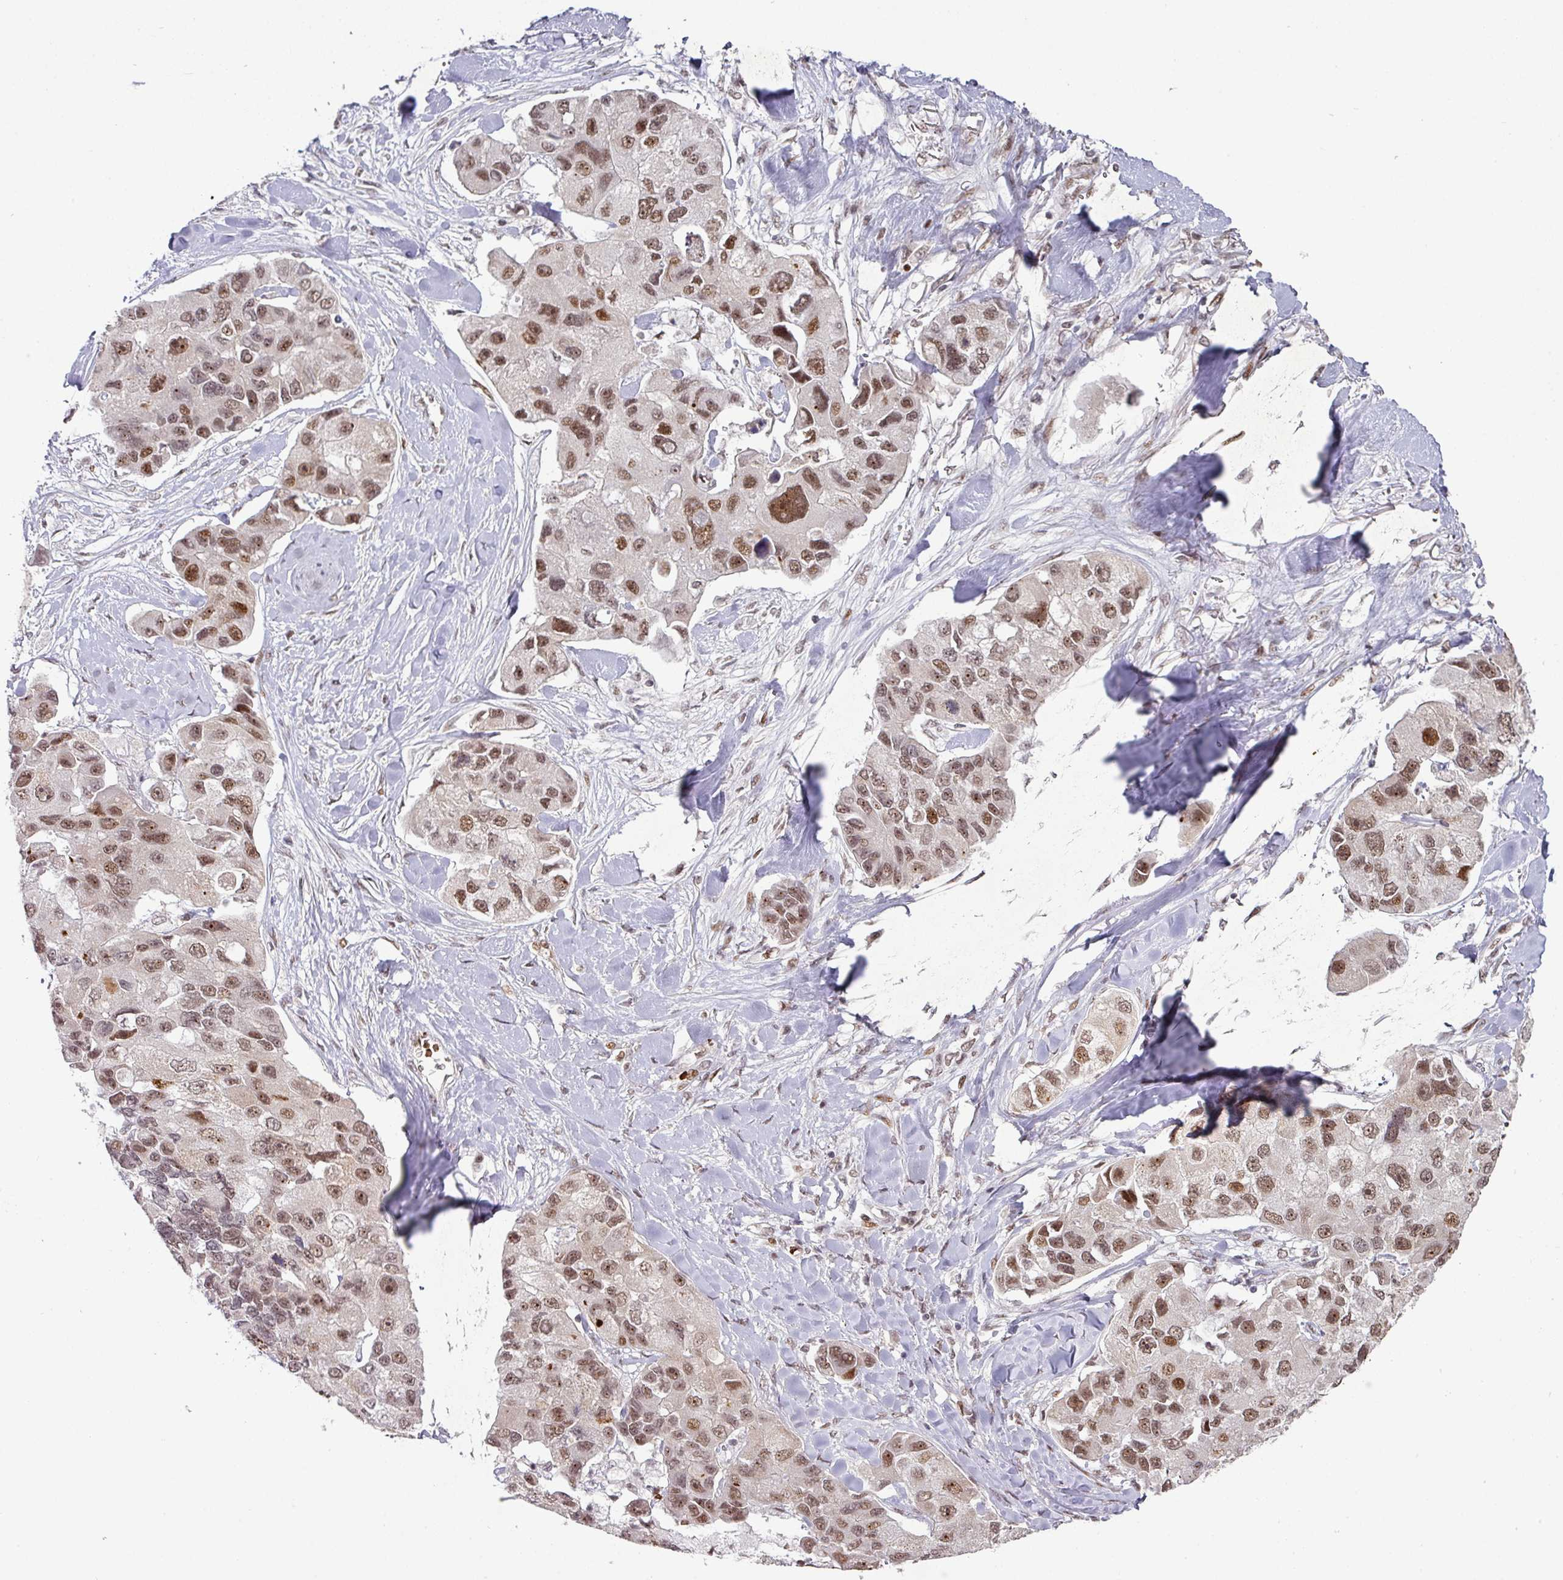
{"staining": {"intensity": "moderate", "quantity": ">75%", "location": "nuclear"}, "tissue": "lung cancer", "cell_type": "Tumor cells", "image_type": "cancer", "snomed": [{"axis": "morphology", "description": "Adenocarcinoma, NOS"}, {"axis": "topography", "description": "Lung"}], "caption": "This histopathology image reveals immunohistochemistry staining of lung cancer (adenocarcinoma), with medium moderate nuclear expression in approximately >75% of tumor cells.", "gene": "NEIL1", "patient": {"sex": "female", "age": 54}}